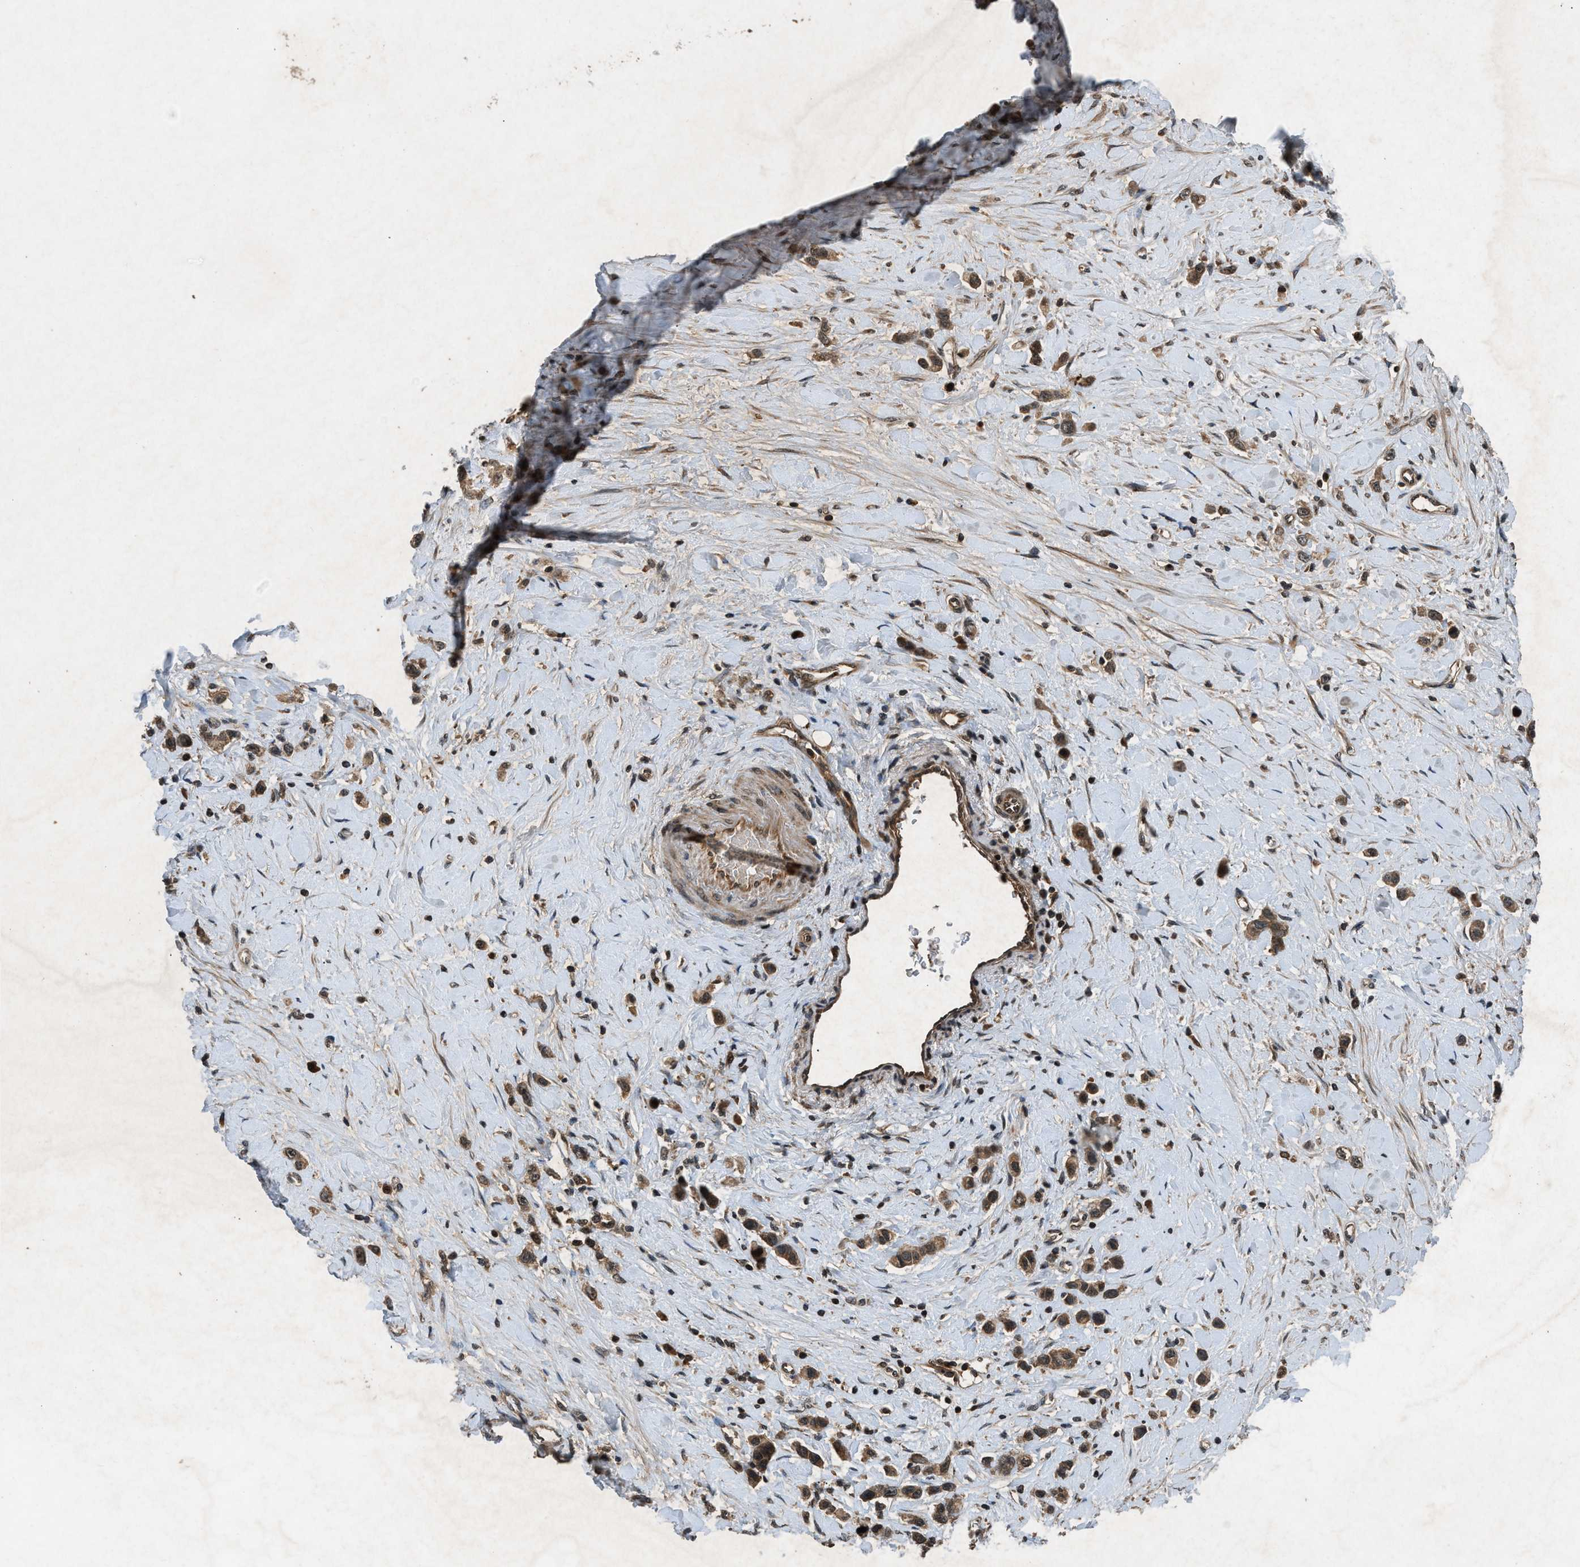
{"staining": {"intensity": "moderate", "quantity": ">75%", "location": "cytoplasmic/membranous"}, "tissue": "stomach cancer", "cell_type": "Tumor cells", "image_type": "cancer", "snomed": [{"axis": "morphology", "description": "Adenocarcinoma, NOS"}, {"axis": "topography", "description": "Stomach"}], "caption": "Tumor cells exhibit medium levels of moderate cytoplasmic/membranous staining in about >75% of cells in human stomach cancer.", "gene": "RPS6KB1", "patient": {"sex": "female", "age": 65}}